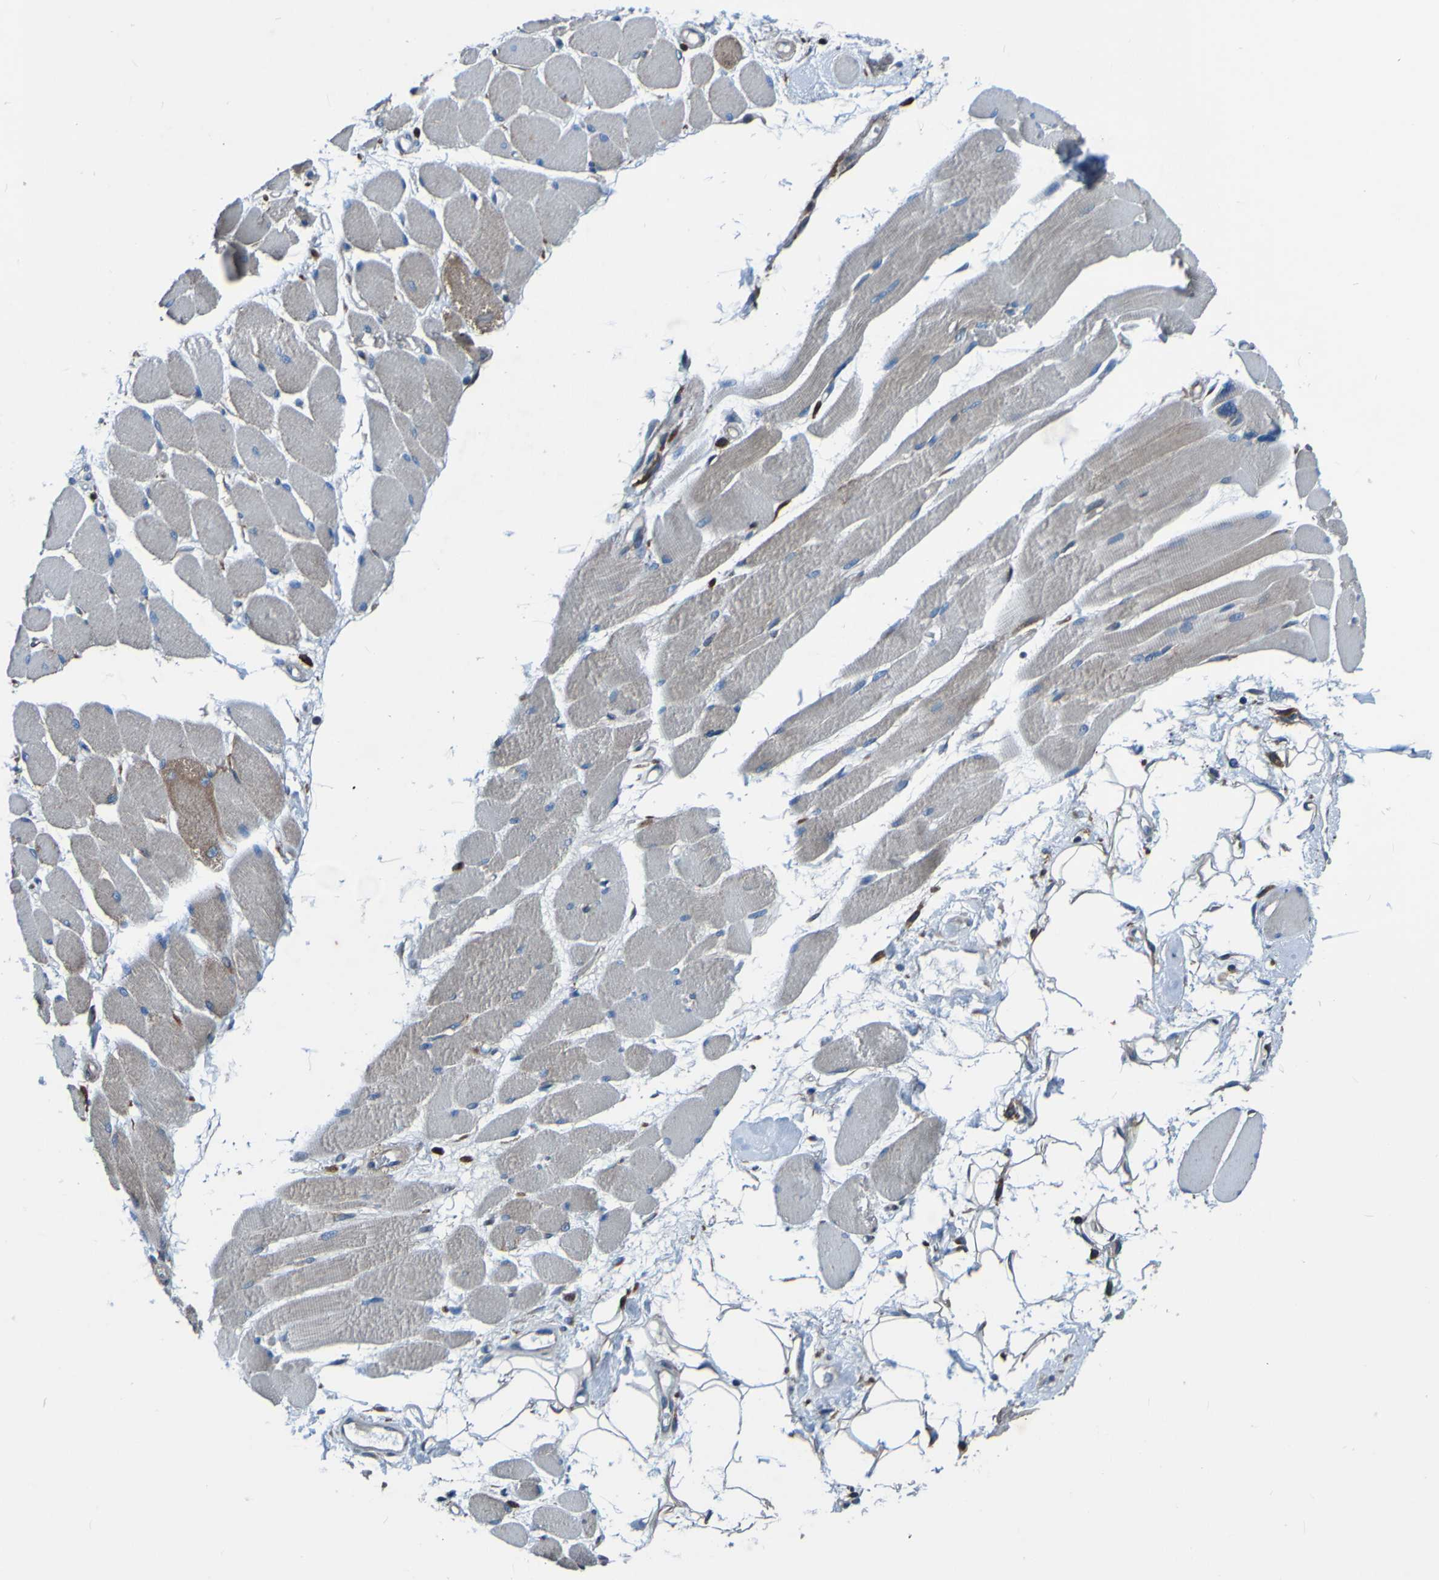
{"staining": {"intensity": "weak", "quantity": ">75%", "location": "cytoplasmic/membranous"}, "tissue": "skeletal muscle", "cell_type": "Myocytes", "image_type": "normal", "snomed": [{"axis": "morphology", "description": "Normal tissue, NOS"}, {"axis": "topography", "description": "Skeletal muscle"}, {"axis": "topography", "description": "Peripheral nerve tissue"}], "caption": "Protein staining of benign skeletal muscle demonstrates weak cytoplasmic/membranous staining in about >75% of myocytes. The protein of interest is stained brown, and the nuclei are stained in blue (DAB IHC with brightfield microscopy, high magnification).", "gene": "RAB5B", "patient": {"sex": "female", "age": 84}}